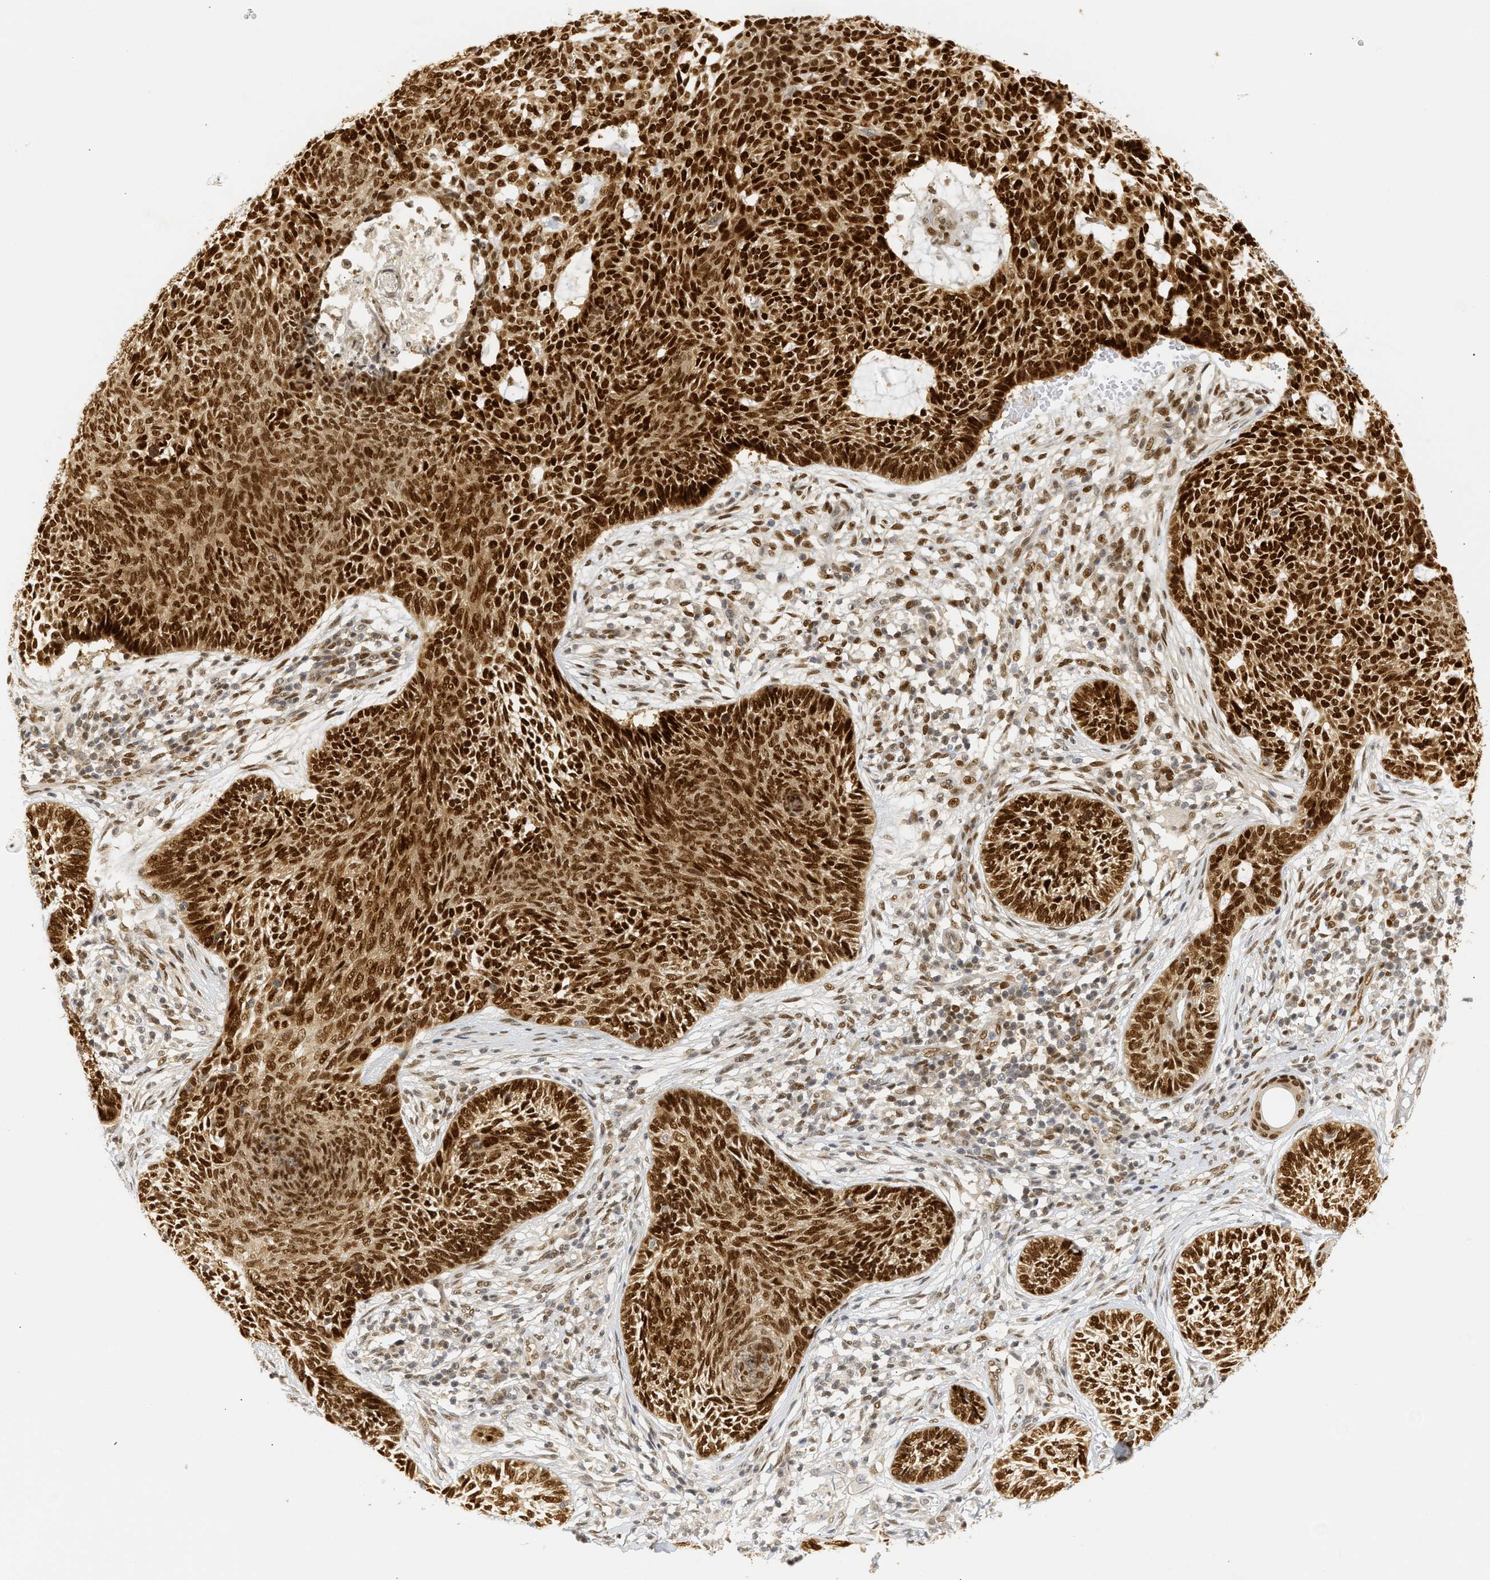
{"staining": {"intensity": "strong", "quantity": ">75%", "location": "cytoplasmic/membranous,nuclear"}, "tissue": "skin cancer", "cell_type": "Tumor cells", "image_type": "cancer", "snomed": [{"axis": "morphology", "description": "Papilloma, NOS"}, {"axis": "morphology", "description": "Basal cell carcinoma"}, {"axis": "topography", "description": "Skin"}], "caption": "Immunohistochemistry micrograph of neoplastic tissue: human papilloma (skin) stained using immunohistochemistry reveals high levels of strong protein expression localized specifically in the cytoplasmic/membranous and nuclear of tumor cells, appearing as a cytoplasmic/membranous and nuclear brown color.", "gene": "SSBP2", "patient": {"sex": "male", "age": 87}}